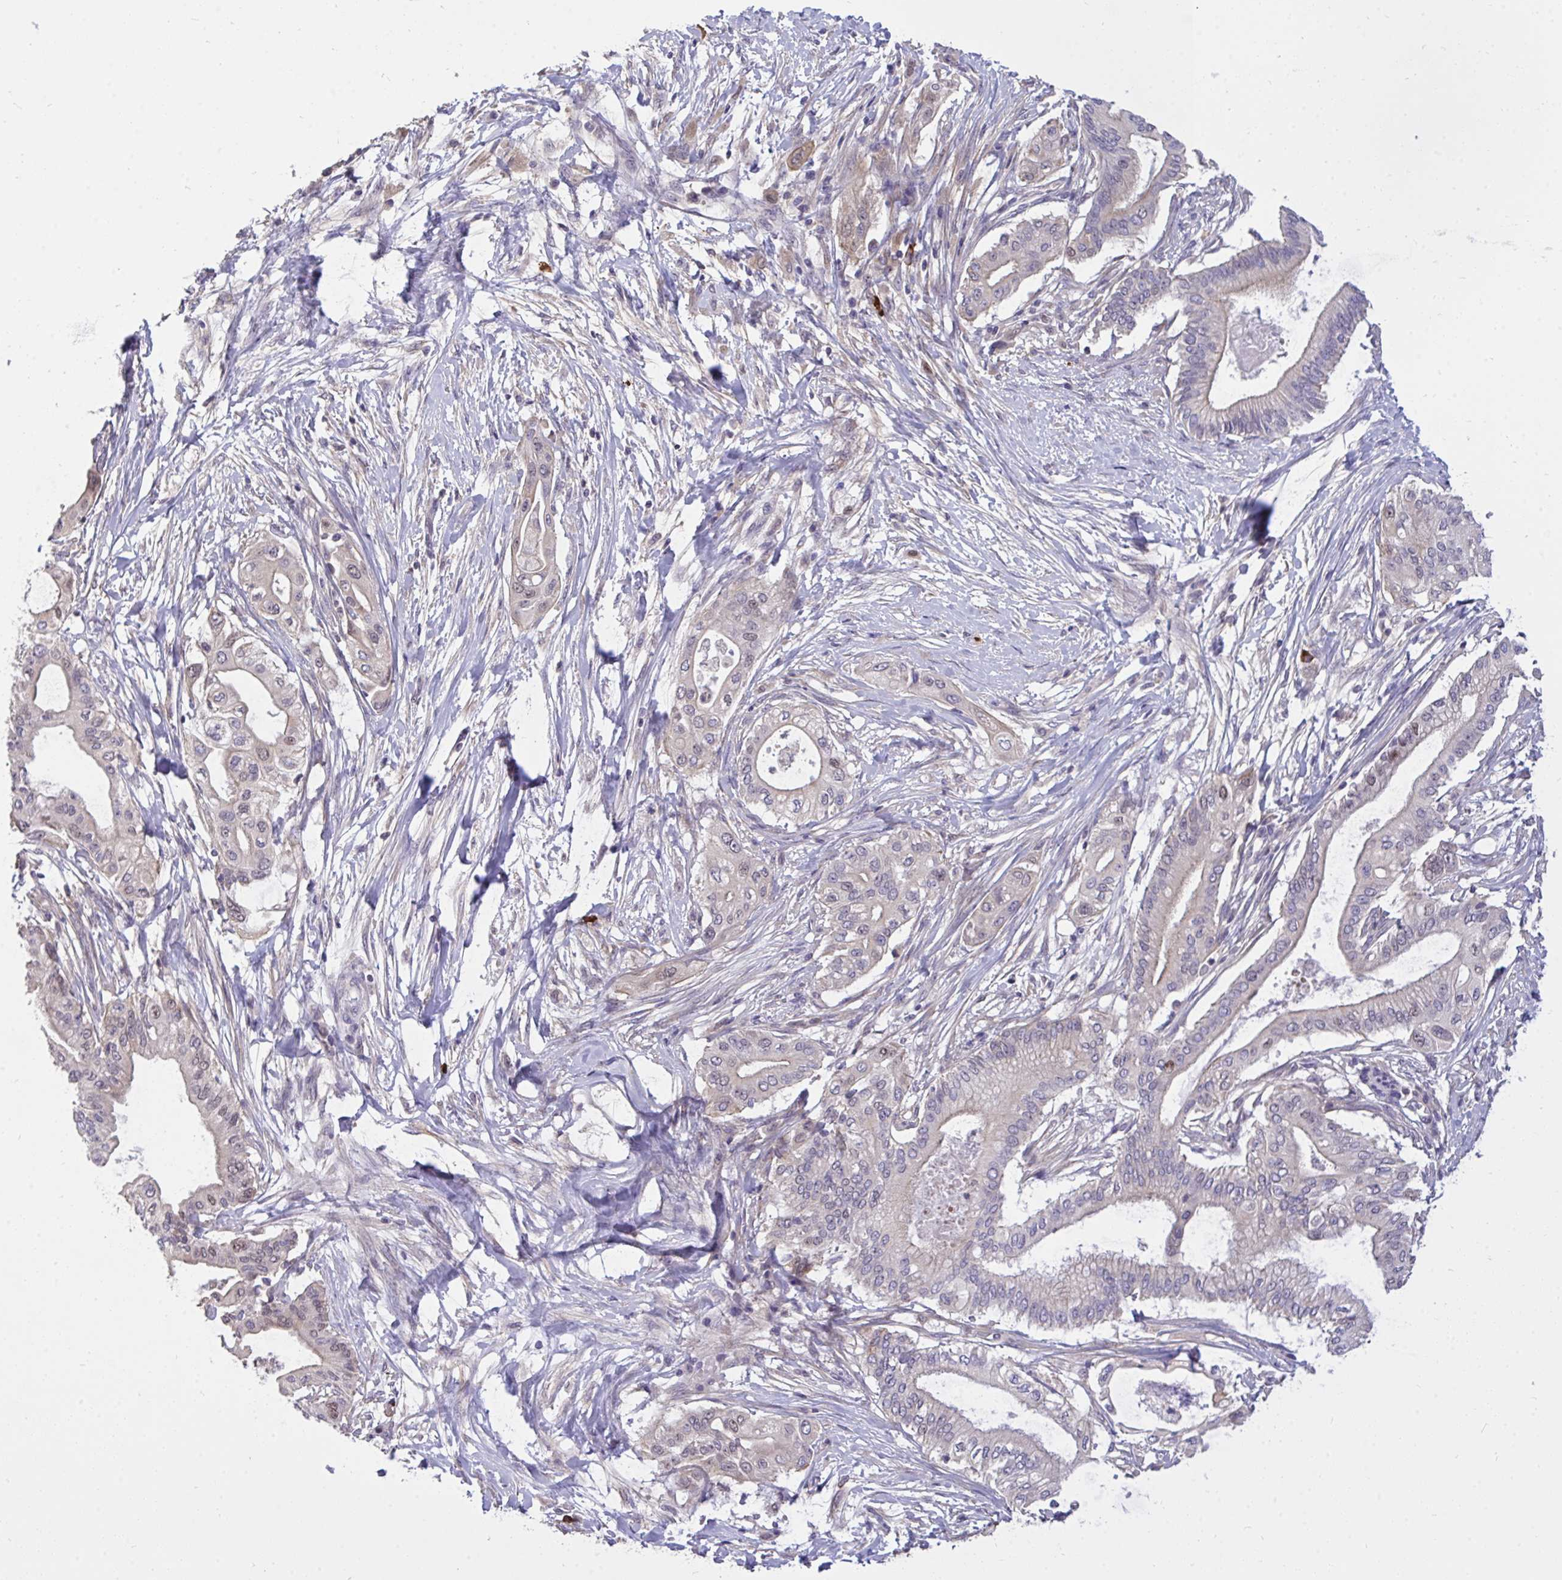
{"staining": {"intensity": "moderate", "quantity": "<25%", "location": "cytoplasmic/membranous,nuclear"}, "tissue": "pancreatic cancer", "cell_type": "Tumor cells", "image_type": "cancer", "snomed": [{"axis": "morphology", "description": "Adenocarcinoma, NOS"}, {"axis": "topography", "description": "Pancreas"}], "caption": "Protein staining of pancreatic adenocarcinoma tissue demonstrates moderate cytoplasmic/membranous and nuclear positivity in about <25% of tumor cells.", "gene": "C19orf54", "patient": {"sex": "male", "age": 68}}